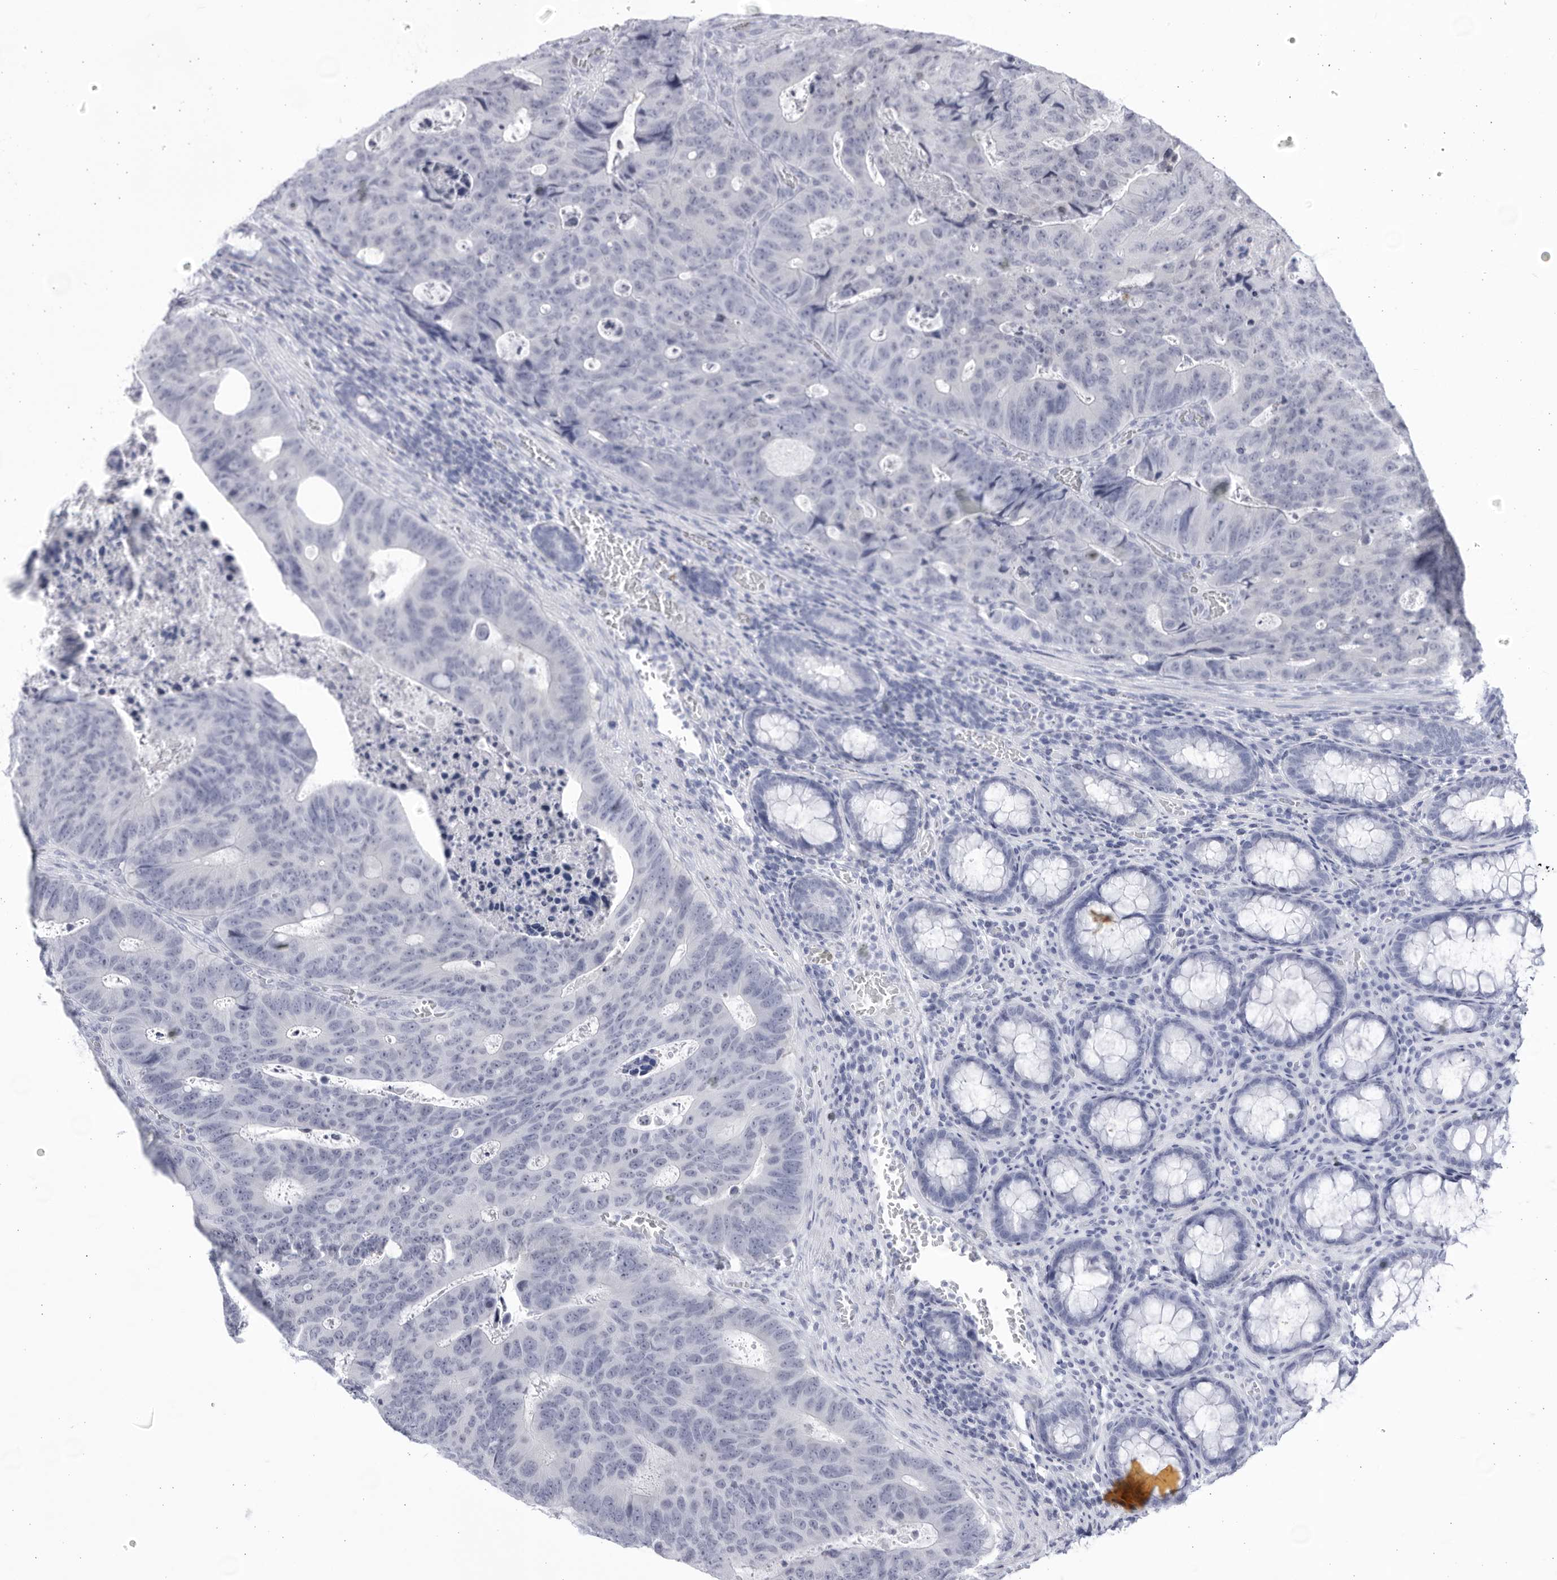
{"staining": {"intensity": "negative", "quantity": "none", "location": "none"}, "tissue": "colorectal cancer", "cell_type": "Tumor cells", "image_type": "cancer", "snomed": [{"axis": "morphology", "description": "Adenocarcinoma, NOS"}, {"axis": "topography", "description": "Colon"}], "caption": "The histopathology image reveals no staining of tumor cells in colorectal cancer.", "gene": "CCDC181", "patient": {"sex": "male", "age": 87}}